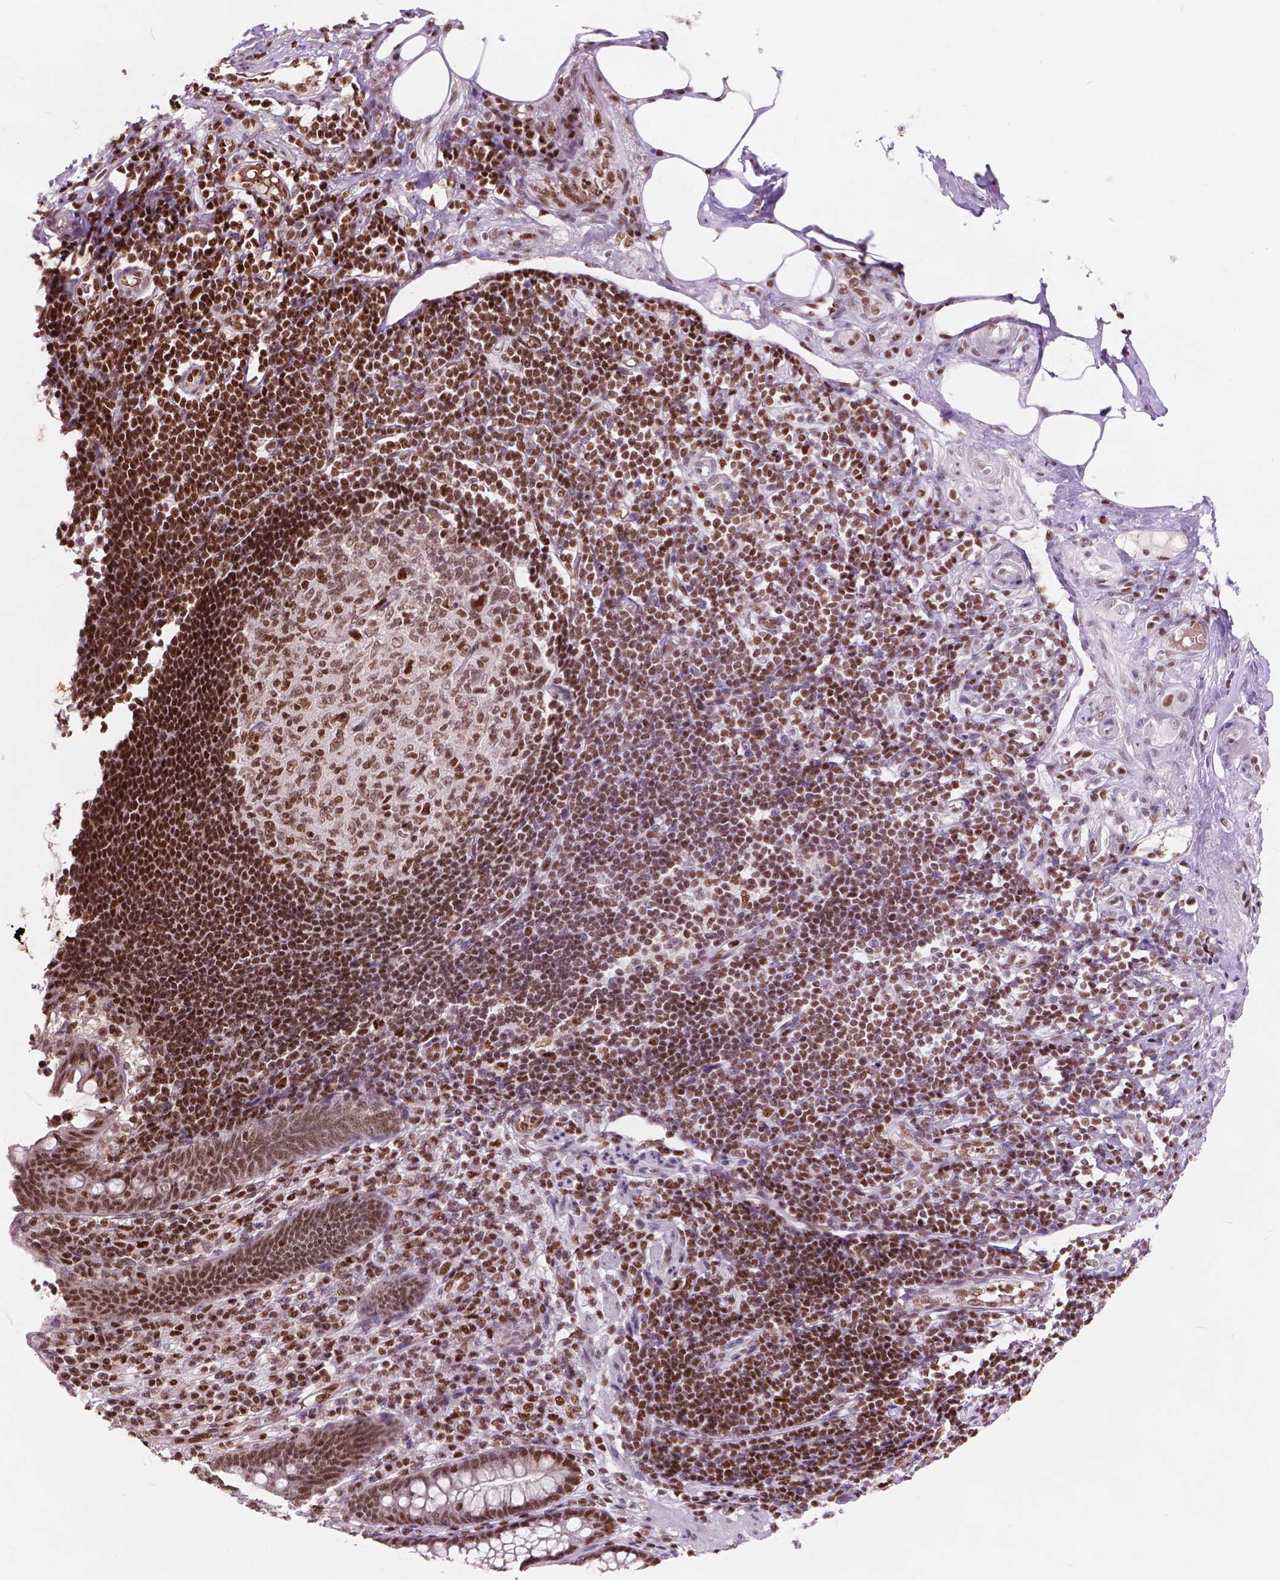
{"staining": {"intensity": "moderate", "quantity": ">75%", "location": "nuclear"}, "tissue": "appendix", "cell_type": "Glandular cells", "image_type": "normal", "snomed": [{"axis": "morphology", "description": "Normal tissue, NOS"}, {"axis": "topography", "description": "Appendix"}], "caption": "This photomicrograph exhibits immunohistochemistry (IHC) staining of unremarkable appendix, with medium moderate nuclear positivity in approximately >75% of glandular cells.", "gene": "ANP32A", "patient": {"sex": "female", "age": 57}}